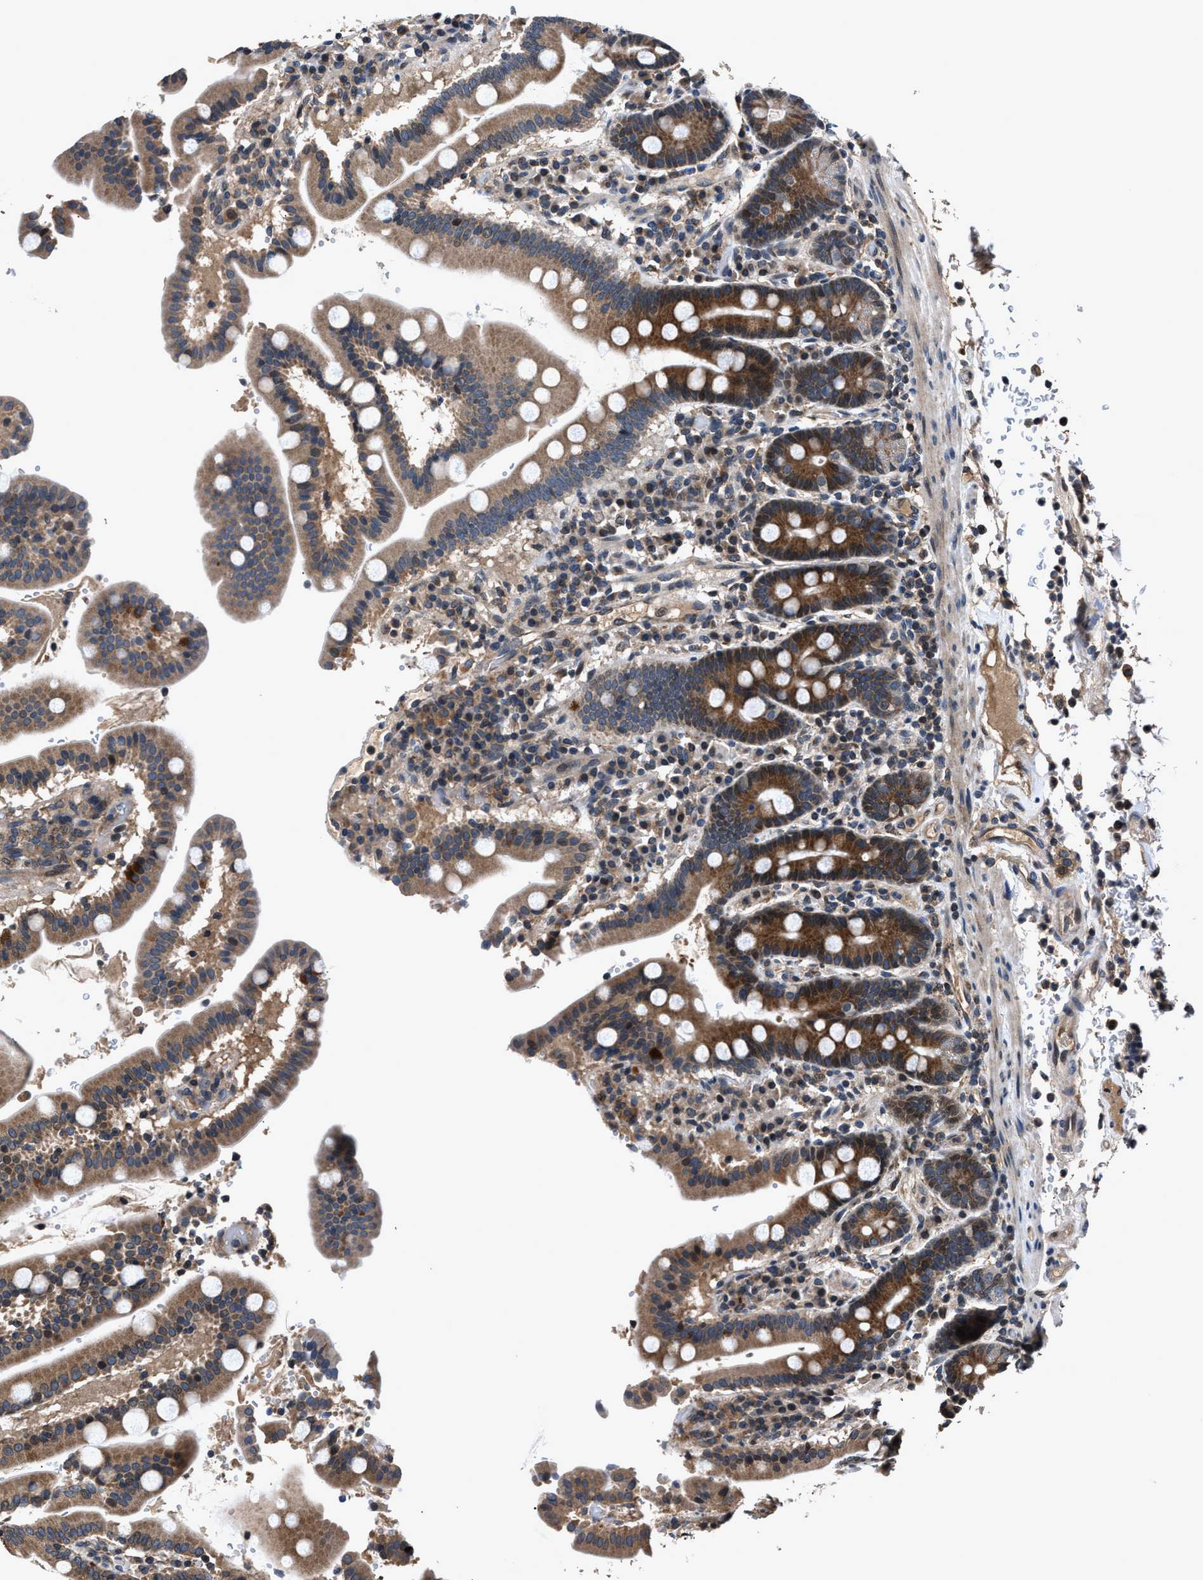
{"staining": {"intensity": "strong", "quantity": "25%-75%", "location": "cytoplasmic/membranous"}, "tissue": "duodenum", "cell_type": "Glandular cells", "image_type": "normal", "snomed": [{"axis": "morphology", "description": "Normal tissue, NOS"}, {"axis": "topography", "description": "Small intestine, NOS"}], "caption": "Immunohistochemistry (IHC) (DAB (3,3'-diaminobenzidine)) staining of normal human duodenum displays strong cytoplasmic/membranous protein positivity in about 25%-75% of glandular cells.", "gene": "TNRC18", "patient": {"sex": "female", "age": 71}}